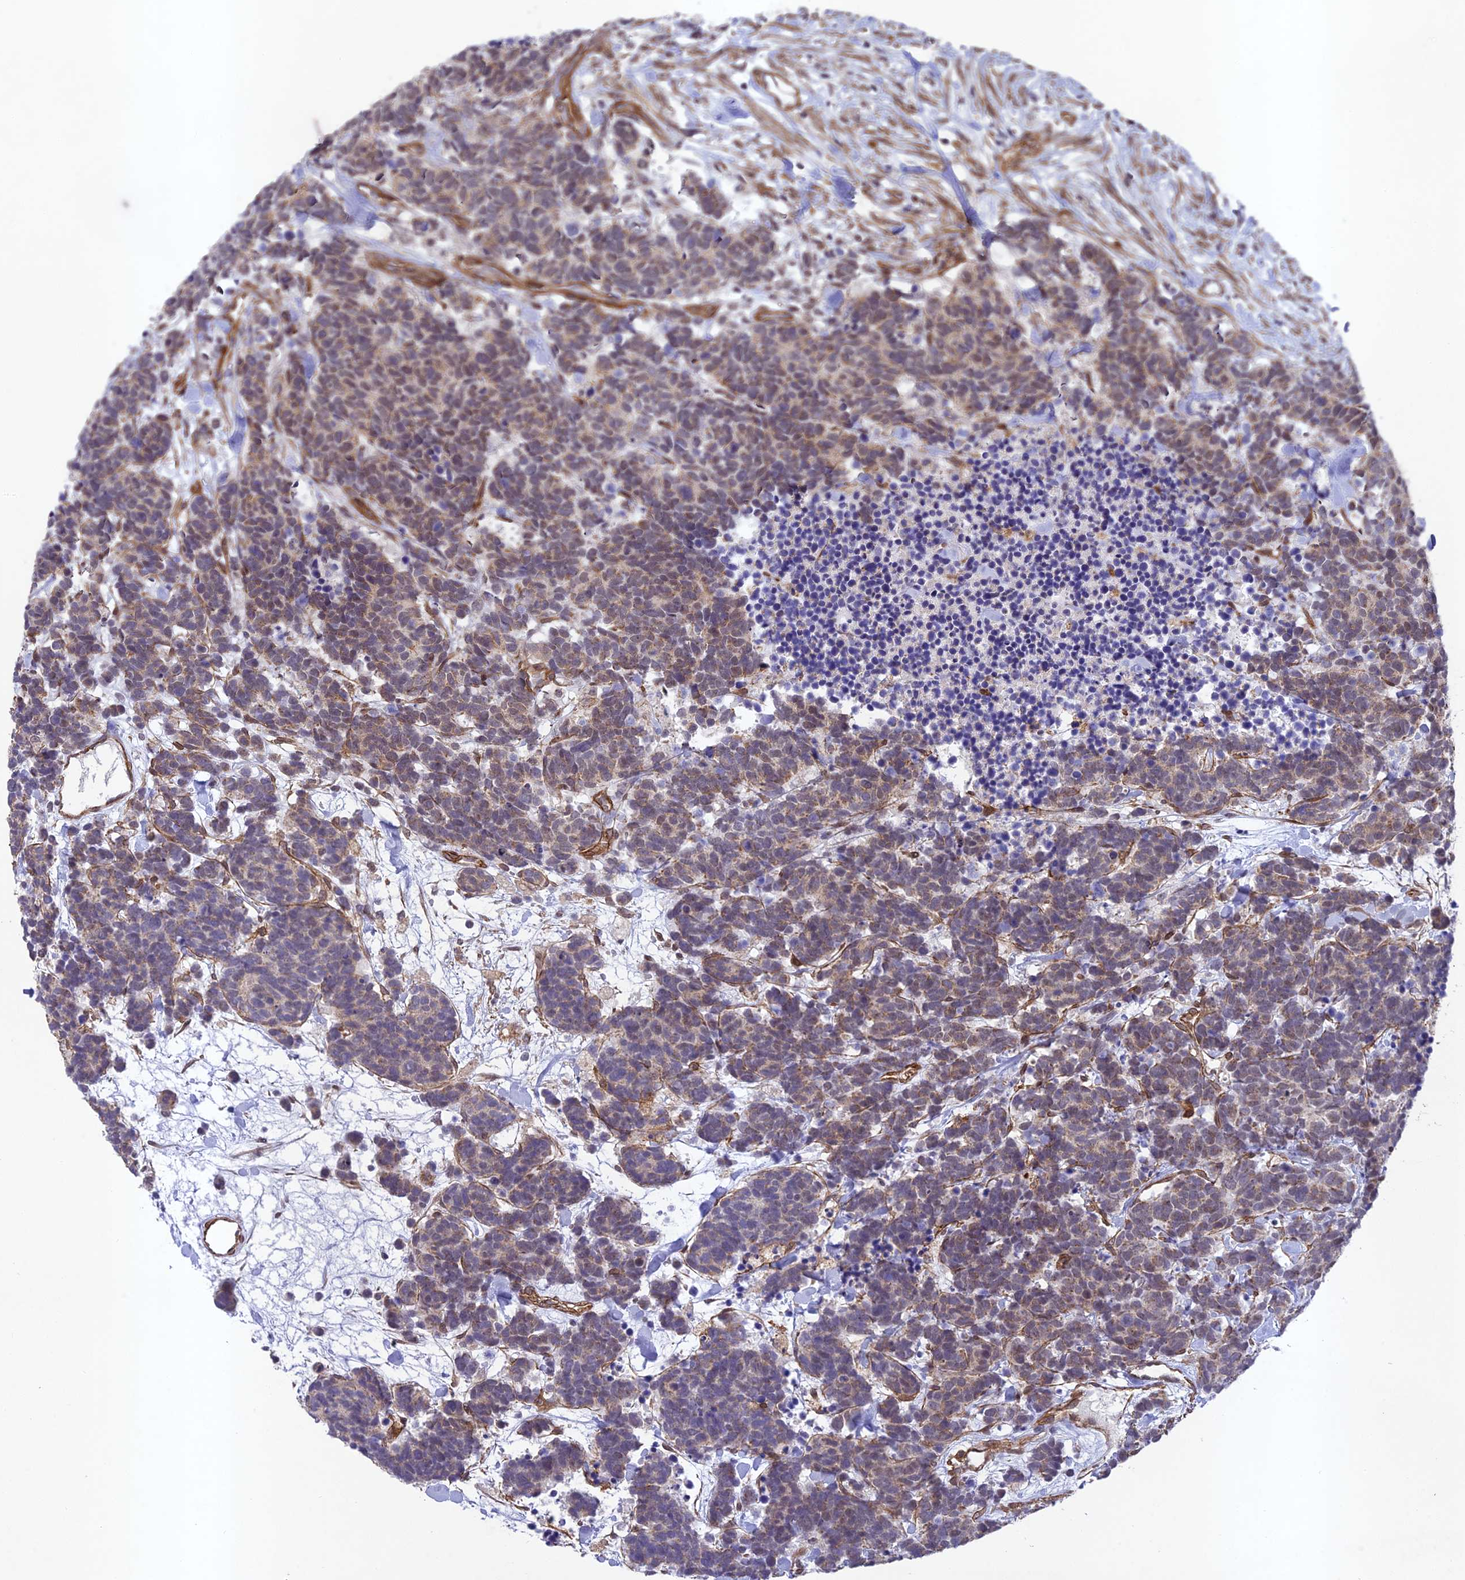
{"staining": {"intensity": "weak", "quantity": "25%-75%", "location": "cytoplasmic/membranous"}, "tissue": "carcinoid", "cell_type": "Tumor cells", "image_type": "cancer", "snomed": [{"axis": "morphology", "description": "Carcinoma, NOS"}, {"axis": "morphology", "description": "Carcinoid, malignant, NOS"}, {"axis": "topography", "description": "Prostate"}], "caption": "A photomicrograph of human carcinoma stained for a protein demonstrates weak cytoplasmic/membranous brown staining in tumor cells.", "gene": "TNS1", "patient": {"sex": "male", "age": 57}}